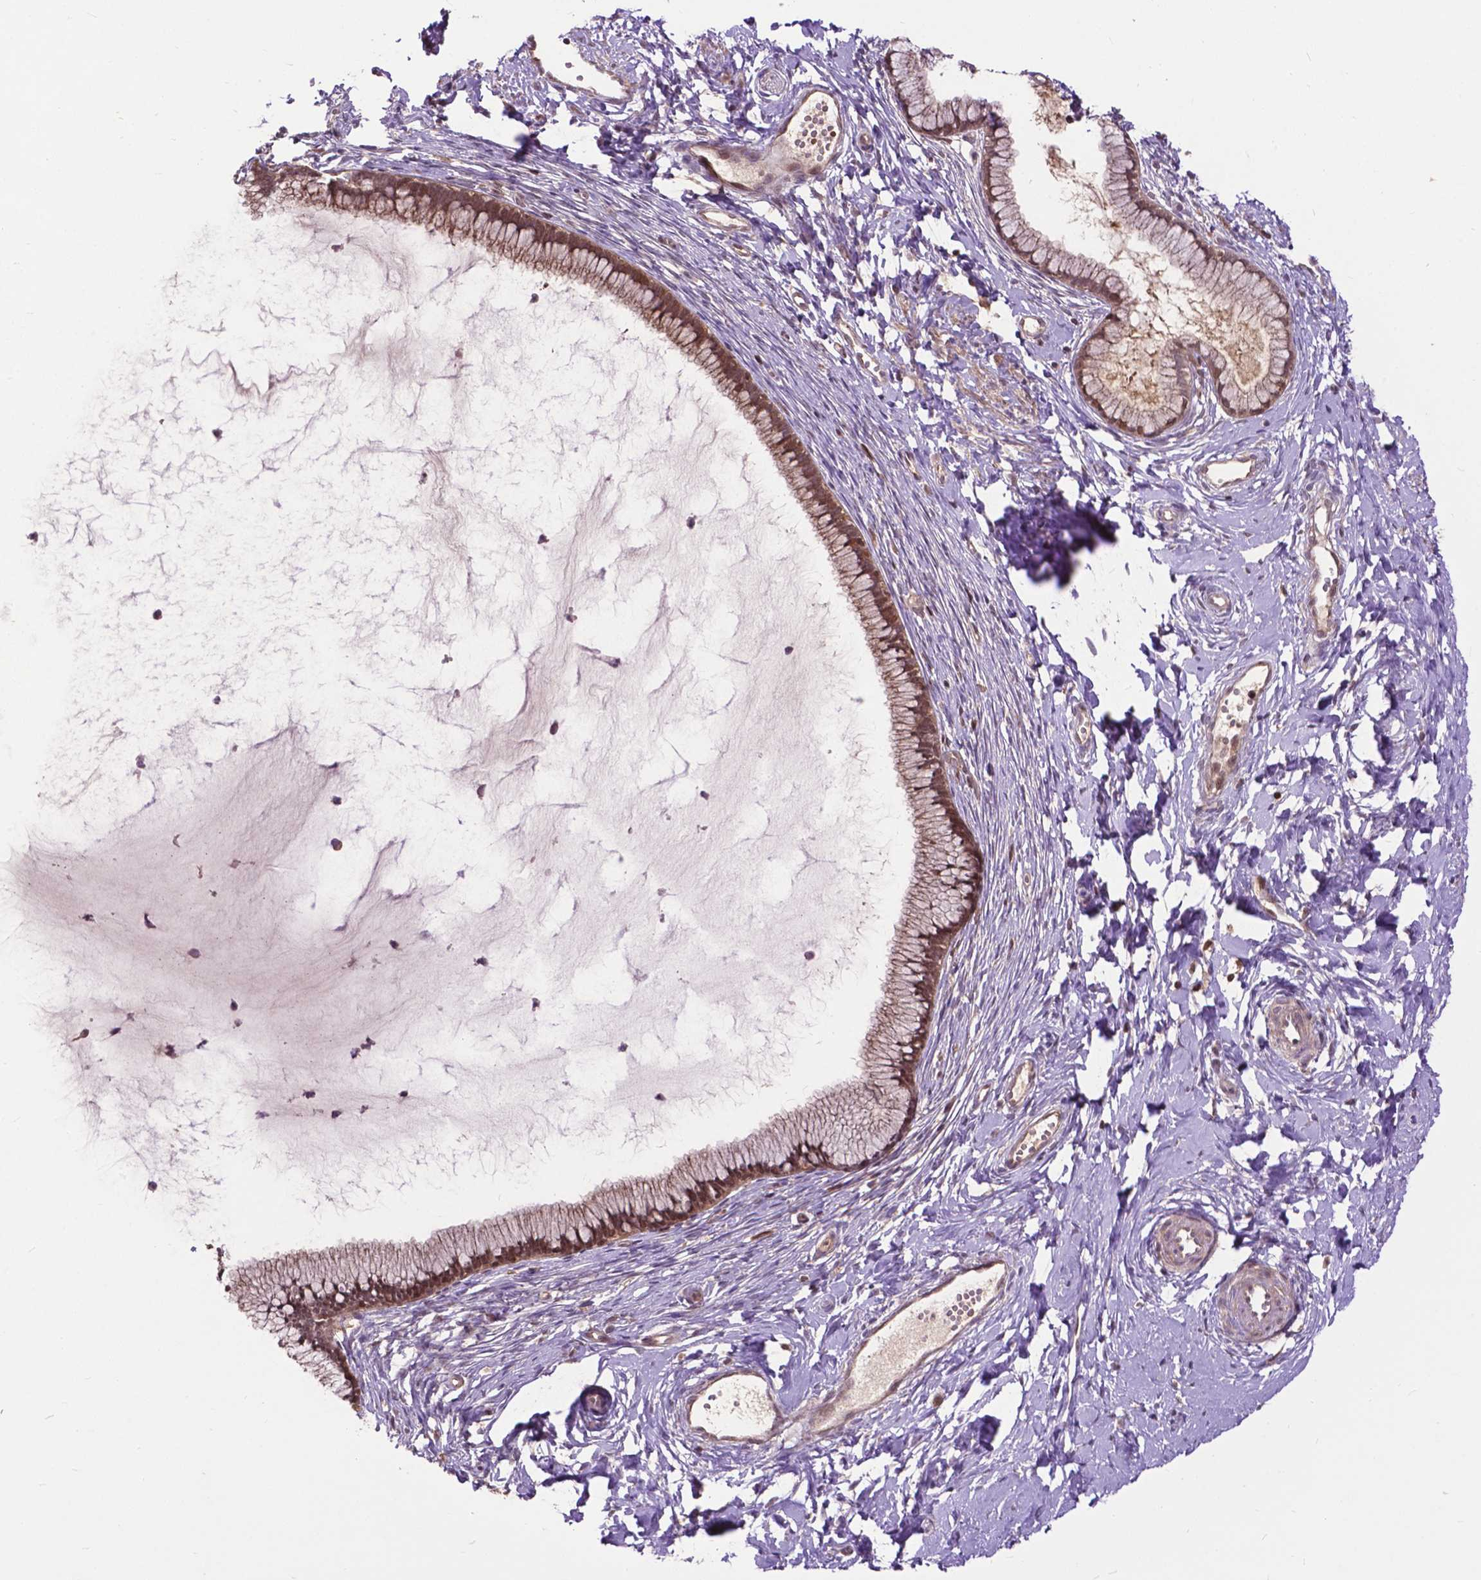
{"staining": {"intensity": "moderate", "quantity": ">75%", "location": "cytoplasmic/membranous"}, "tissue": "cervix", "cell_type": "Glandular cells", "image_type": "normal", "snomed": [{"axis": "morphology", "description": "Normal tissue, NOS"}, {"axis": "topography", "description": "Cervix"}], "caption": "Moderate cytoplasmic/membranous expression for a protein is seen in approximately >75% of glandular cells of benign cervix using immunohistochemistry.", "gene": "CHMP4A", "patient": {"sex": "female", "age": 40}}